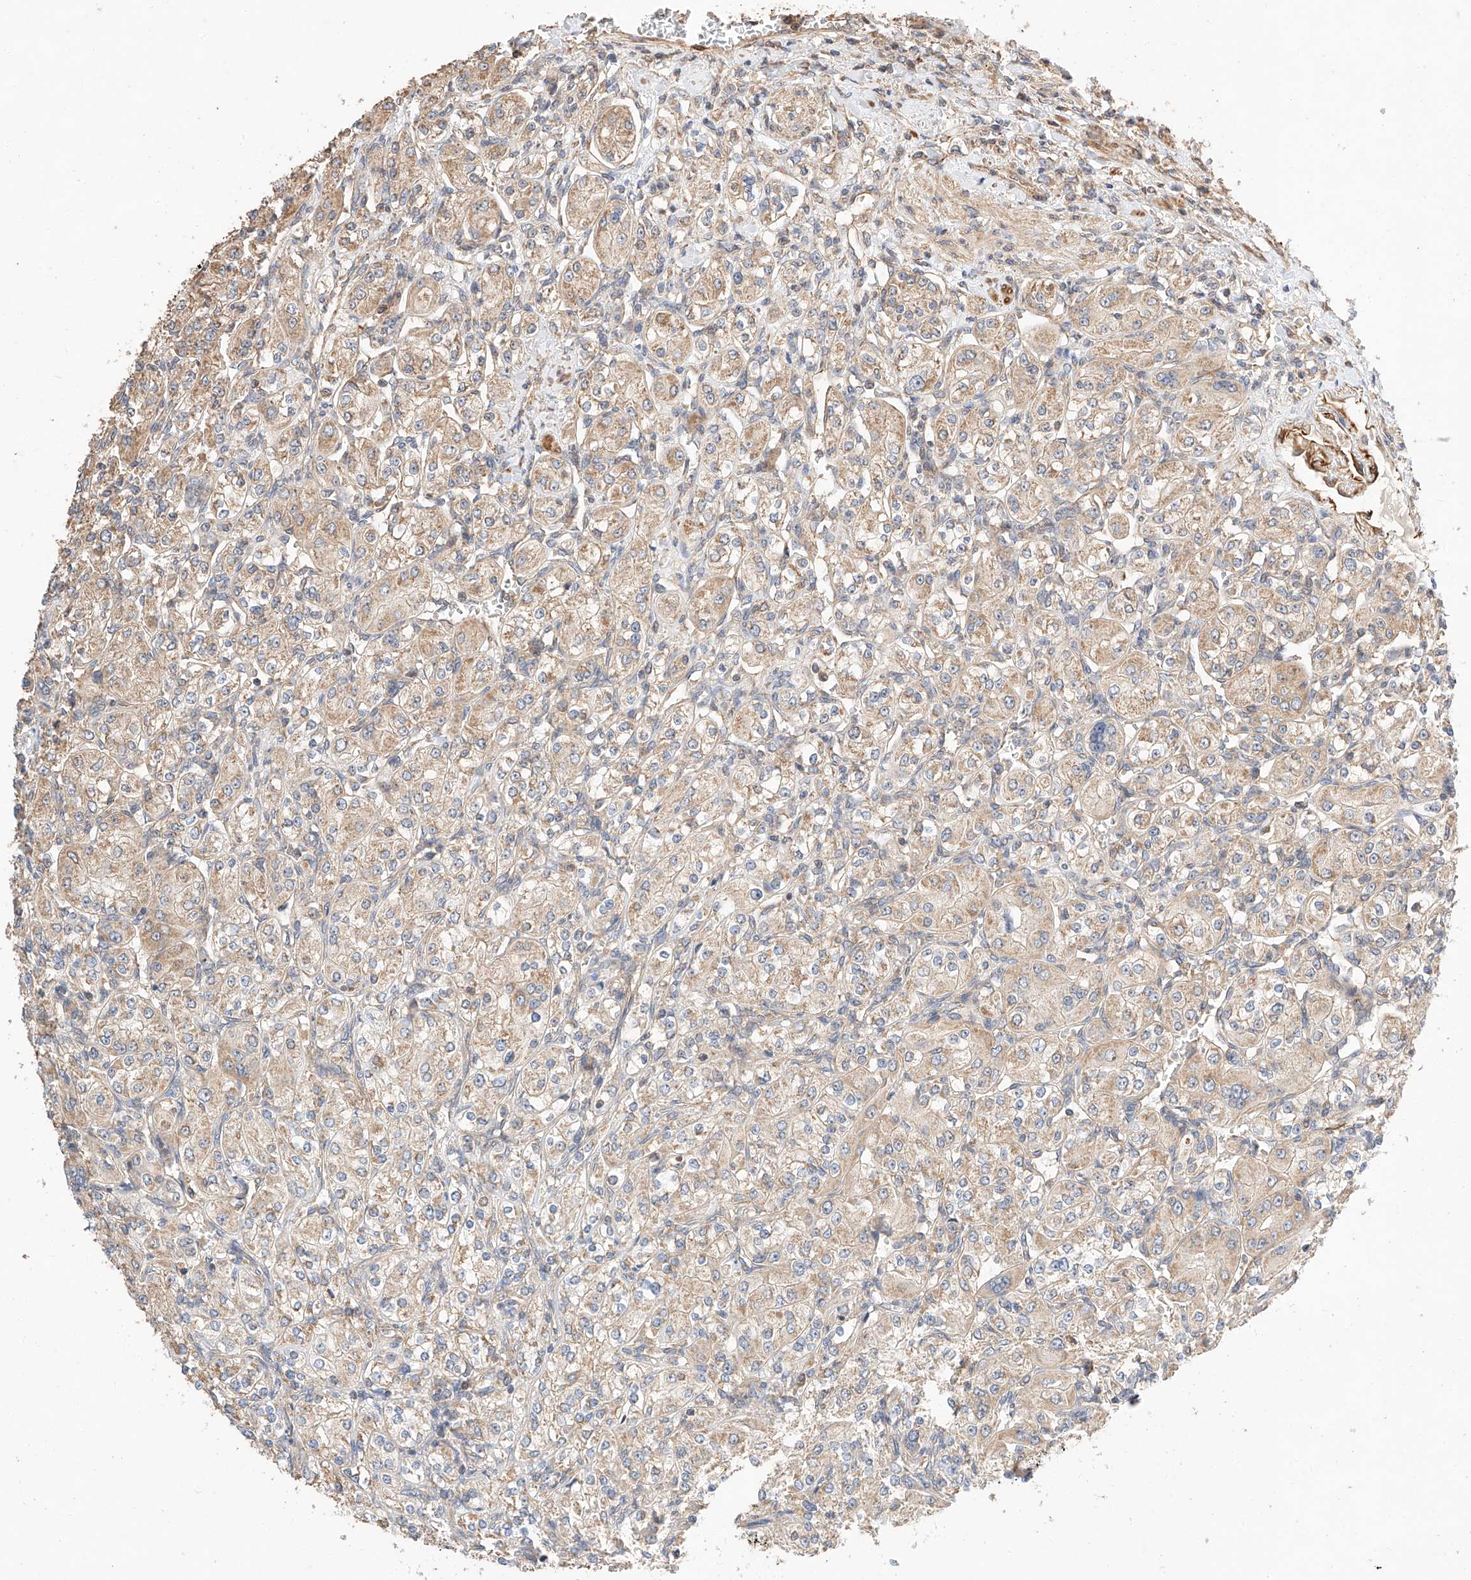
{"staining": {"intensity": "weak", "quantity": ">75%", "location": "cytoplasmic/membranous"}, "tissue": "renal cancer", "cell_type": "Tumor cells", "image_type": "cancer", "snomed": [{"axis": "morphology", "description": "Adenocarcinoma, NOS"}, {"axis": "topography", "description": "Kidney"}], "caption": "Tumor cells show low levels of weak cytoplasmic/membranous expression in about >75% of cells in renal cancer (adenocarcinoma).", "gene": "RAB23", "patient": {"sex": "male", "age": 77}}